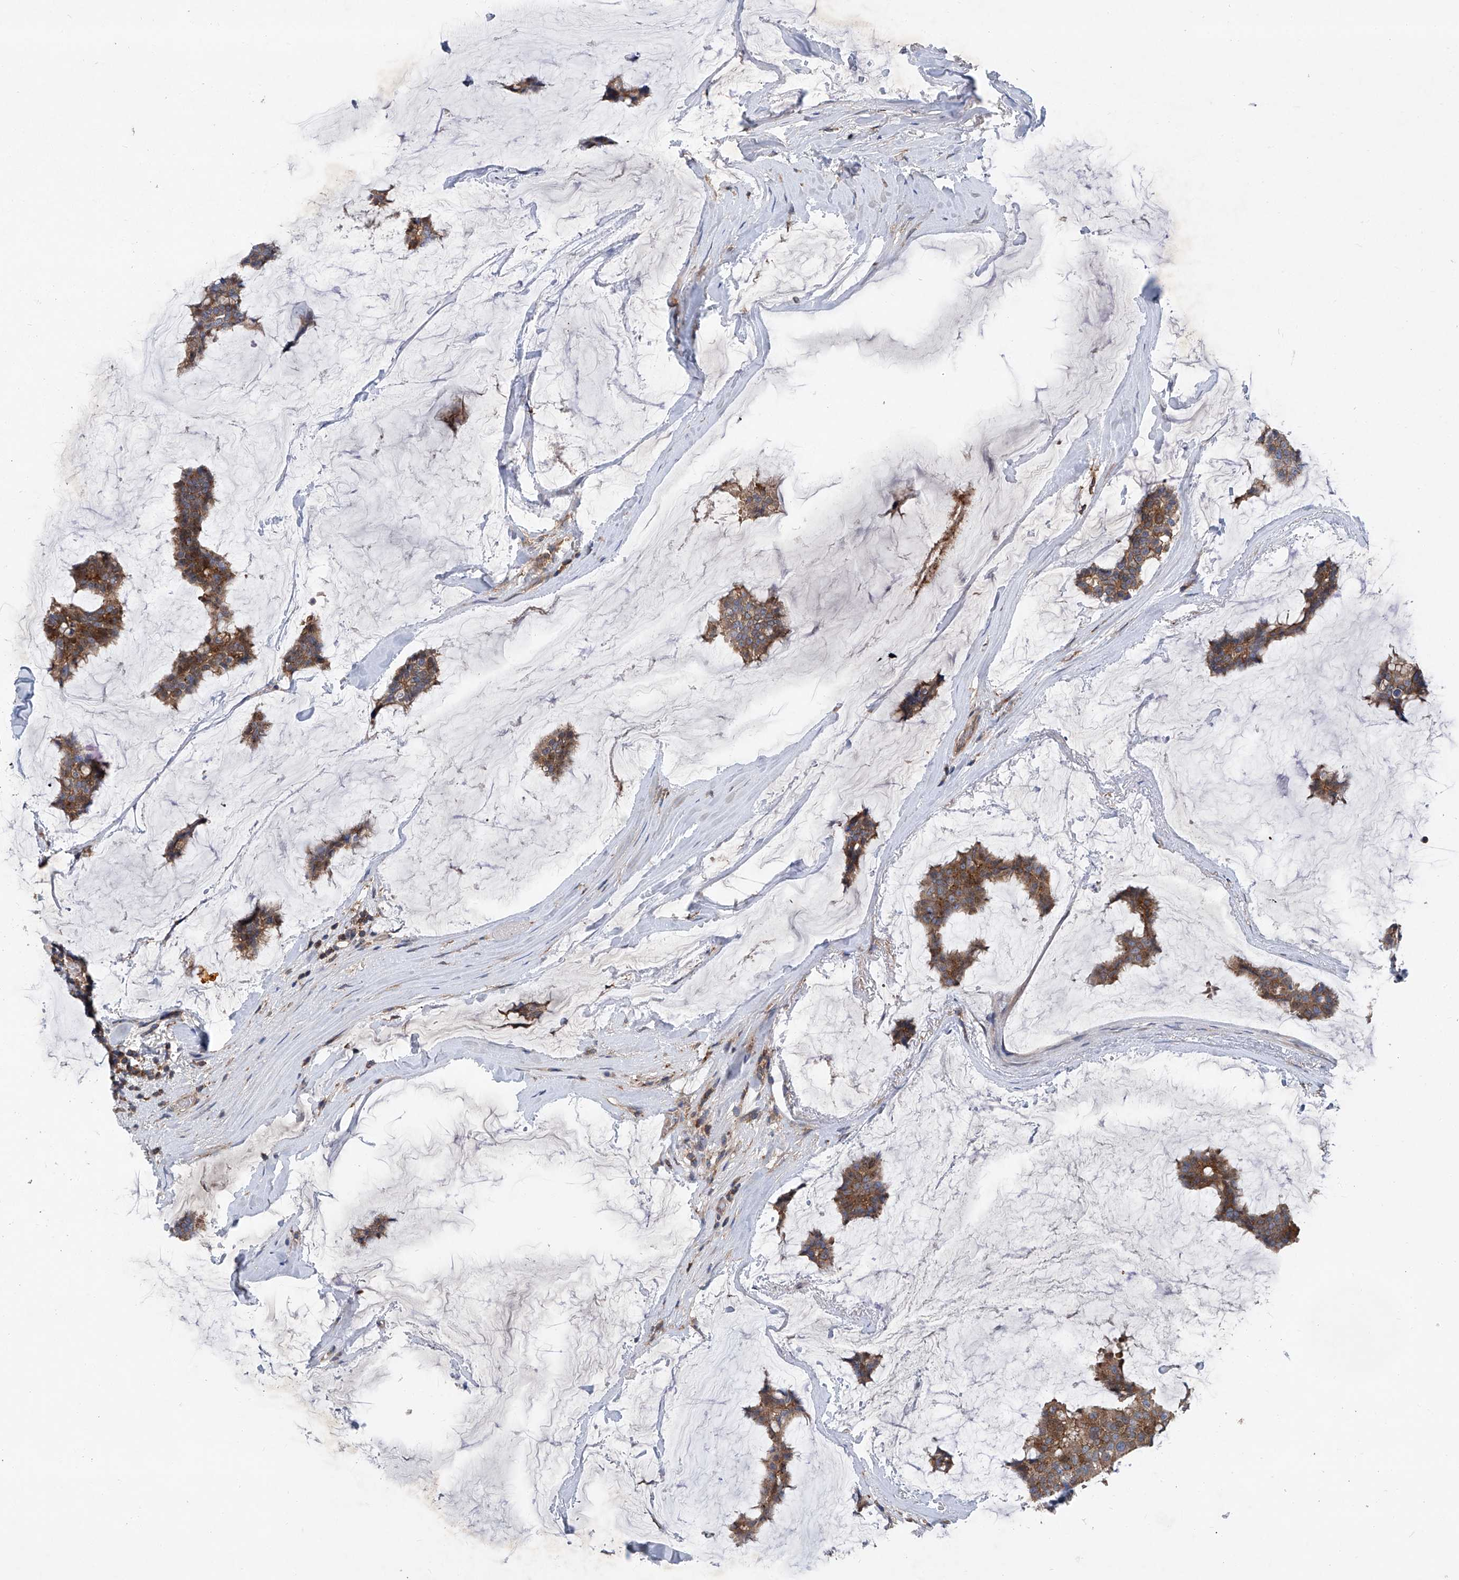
{"staining": {"intensity": "moderate", "quantity": ">75%", "location": "cytoplasmic/membranous"}, "tissue": "breast cancer", "cell_type": "Tumor cells", "image_type": "cancer", "snomed": [{"axis": "morphology", "description": "Duct carcinoma"}, {"axis": "topography", "description": "Breast"}], "caption": "An image of intraductal carcinoma (breast) stained for a protein shows moderate cytoplasmic/membranous brown staining in tumor cells. Using DAB (3,3'-diaminobenzidine) (brown) and hematoxylin (blue) stains, captured at high magnification using brightfield microscopy.", "gene": "SMAP1", "patient": {"sex": "female", "age": 93}}